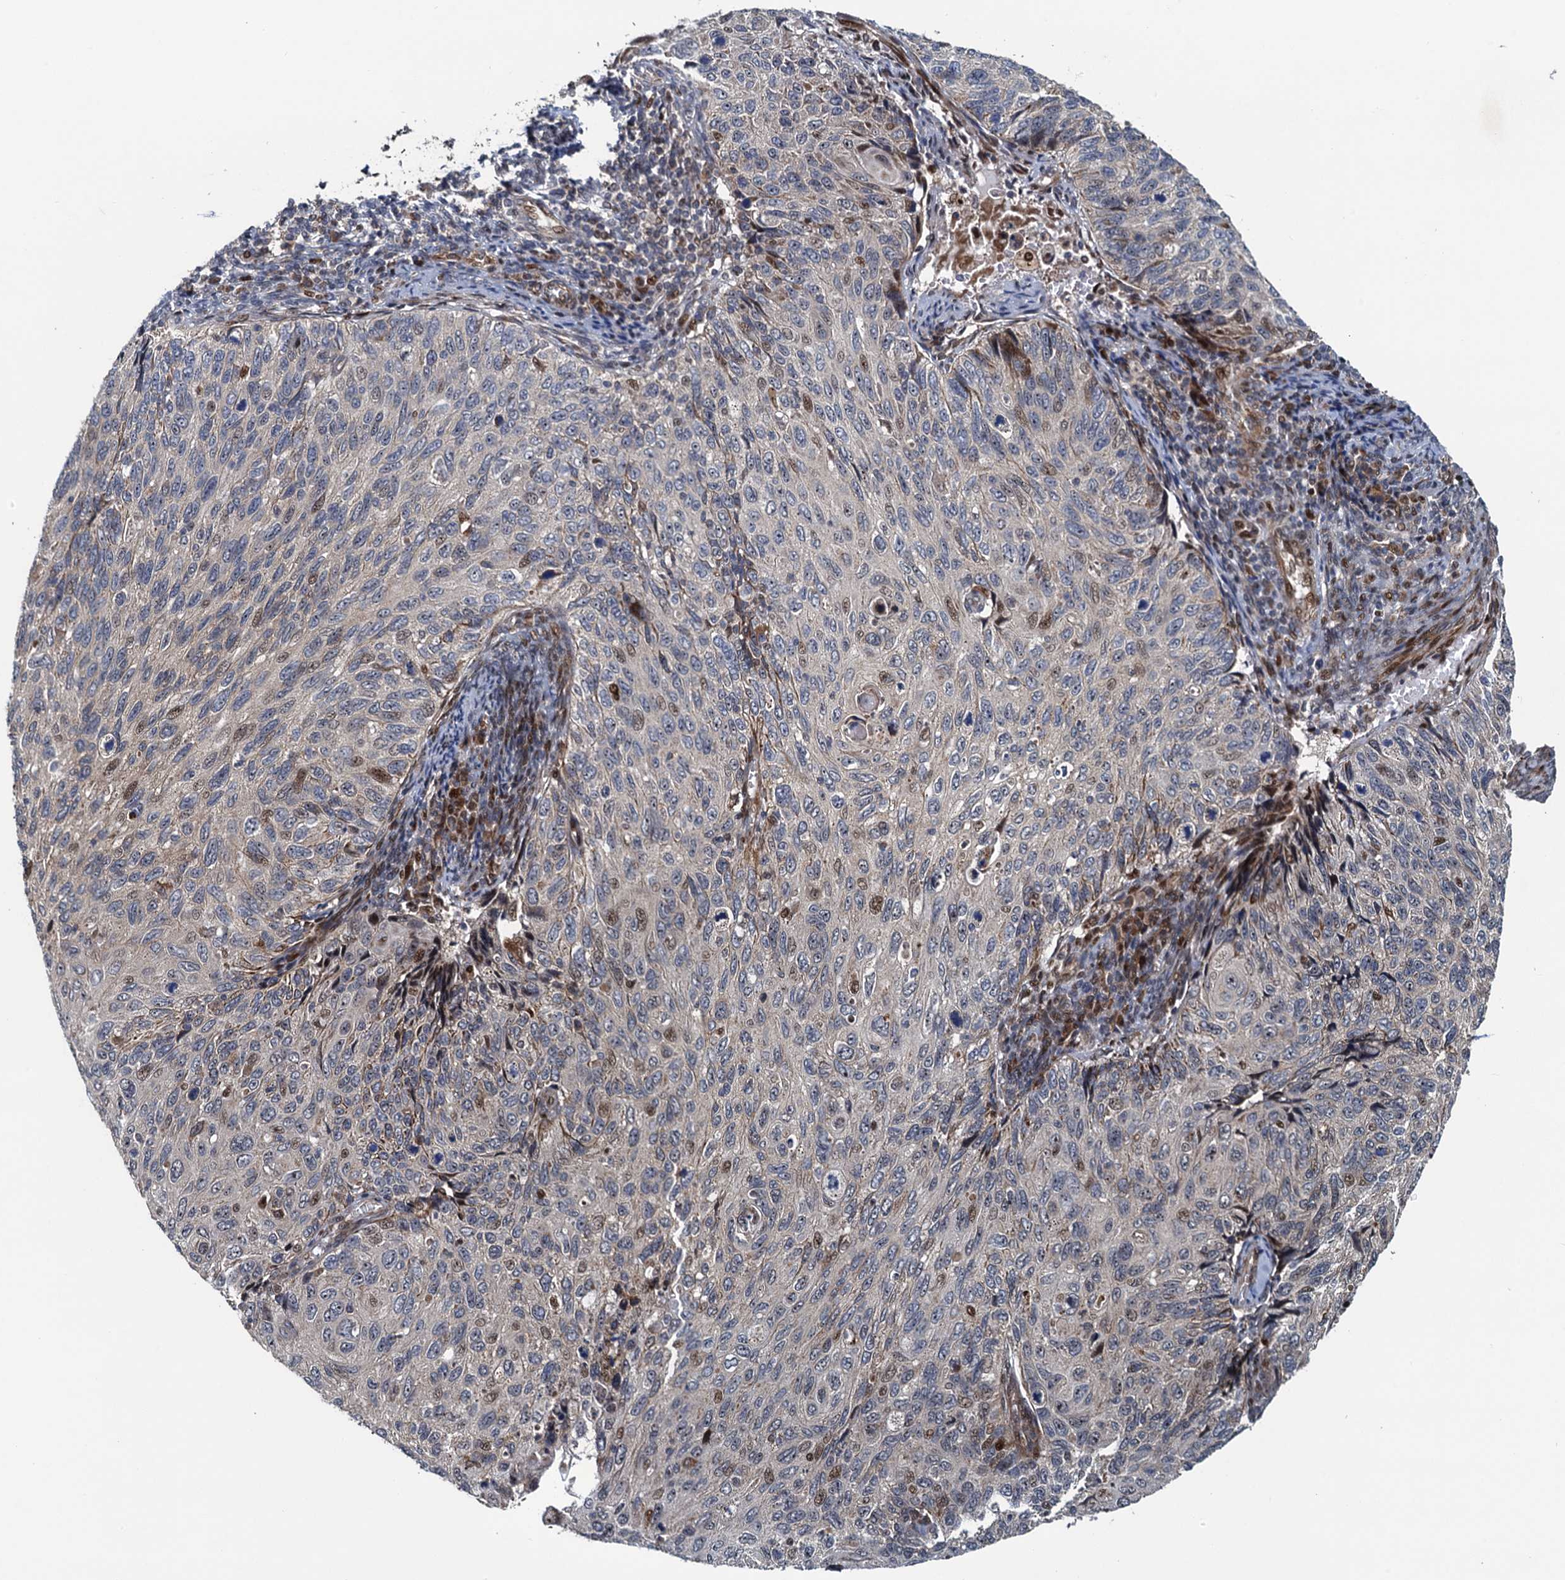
{"staining": {"intensity": "moderate", "quantity": "<25%", "location": "nuclear"}, "tissue": "cervical cancer", "cell_type": "Tumor cells", "image_type": "cancer", "snomed": [{"axis": "morphology", "description": "Squamous cell carcinoma, NOS"}, {"axis": "topography", "description": "Cervix"}], "caption": "Cervical cancer (squamous cell carcinoma) tissue exhibits moderate nuclear positivity in about <25% of tumor cells", "gene": "ATOSA", "patient": {"sex": "female", "age": 70}}